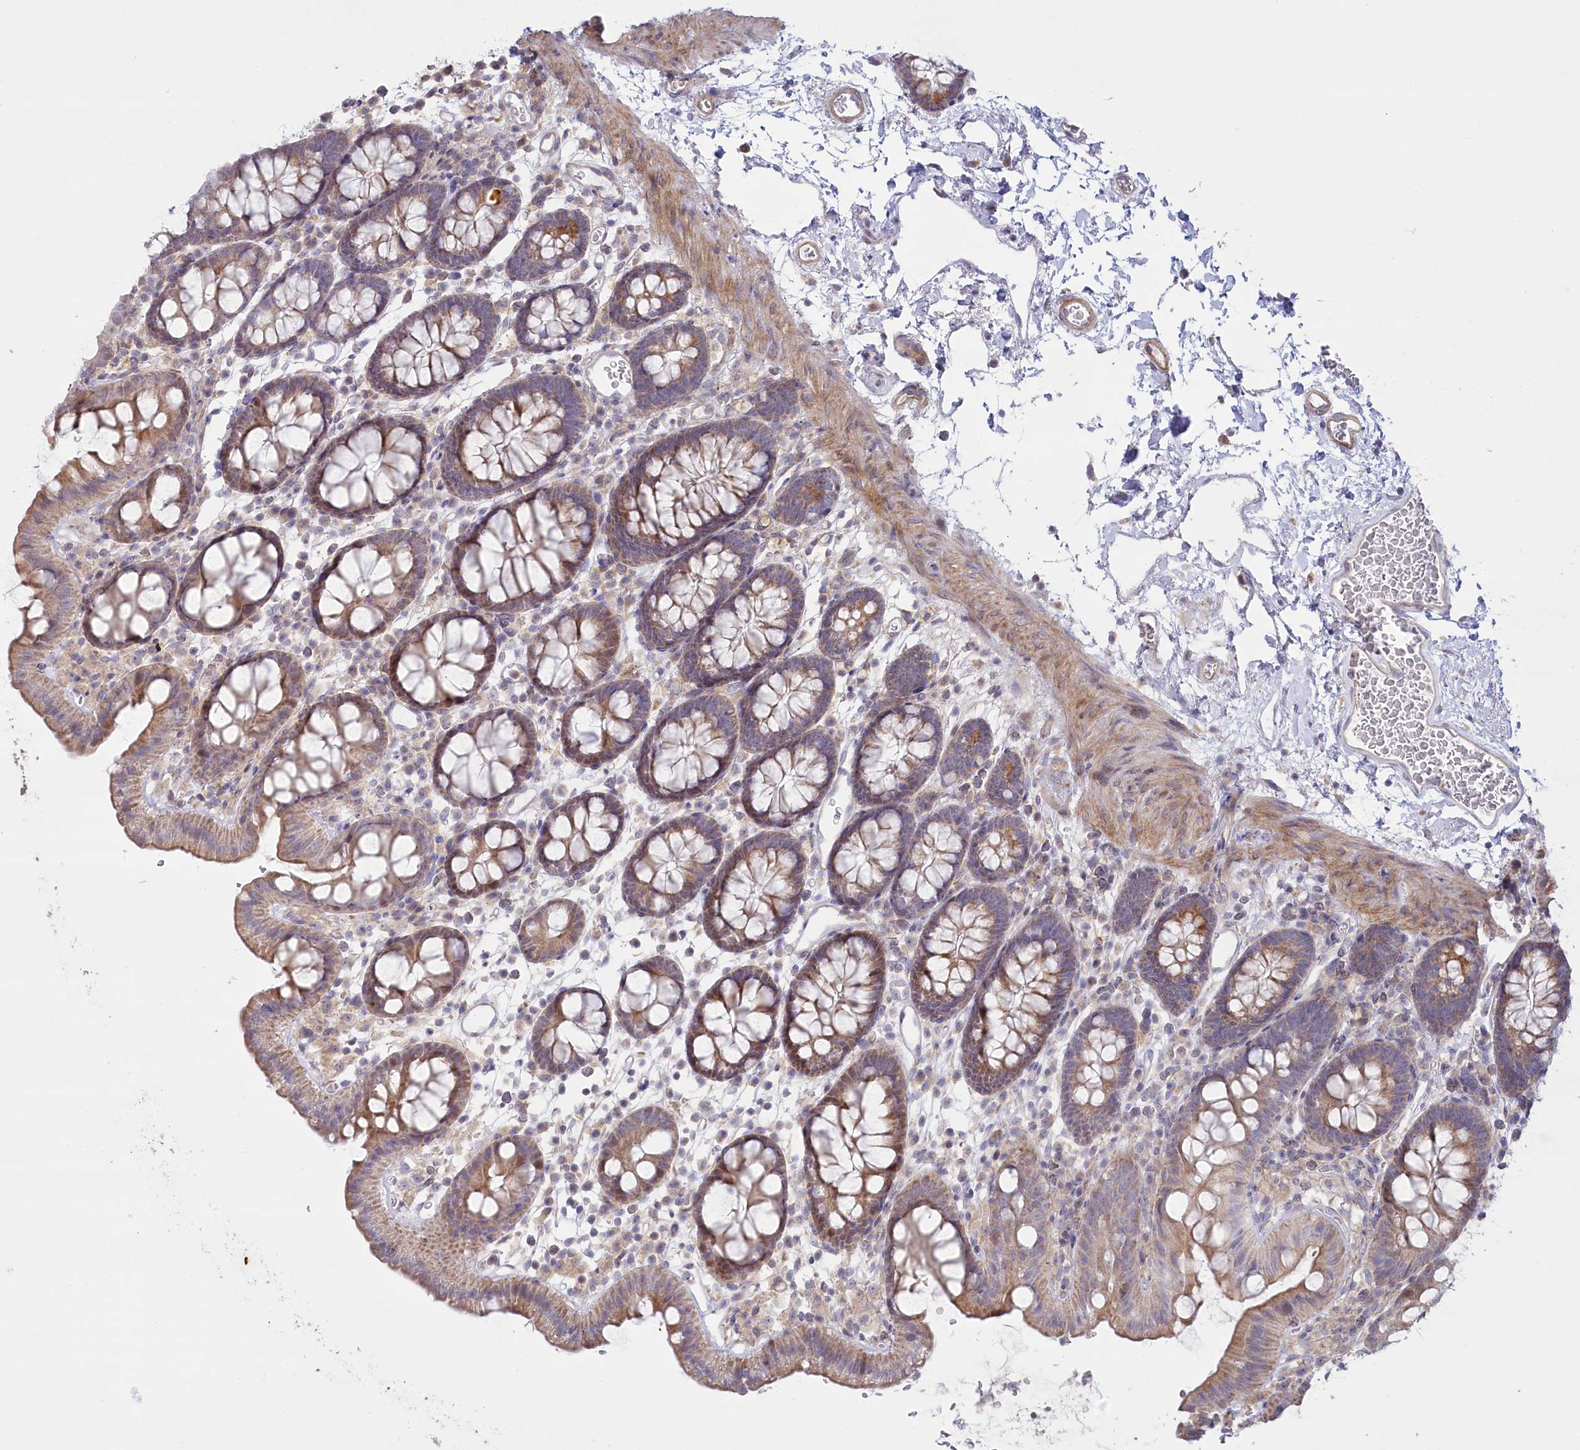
{"staining": {"intensity": "moderate", "quantity": ">75%", "location": "cytoplasmic/membranous"}, "tissue": "colon", "cell_type": "Endothelial cells", "image_type": "normal", "snomed": [{"axis": "morphology", "description": "Normal tissue, NOS"}, {"axis": "topography", "description": "Colon"}], "caption": "A high-resolution histopathology image shows IHC staining of unremarkable colon, which exhibits moderate cytoplasmic/membranous positivity in about >75% of endothelial cells.", "gene": "MTG1", "patient": {"sex": "male", "age": 75}}